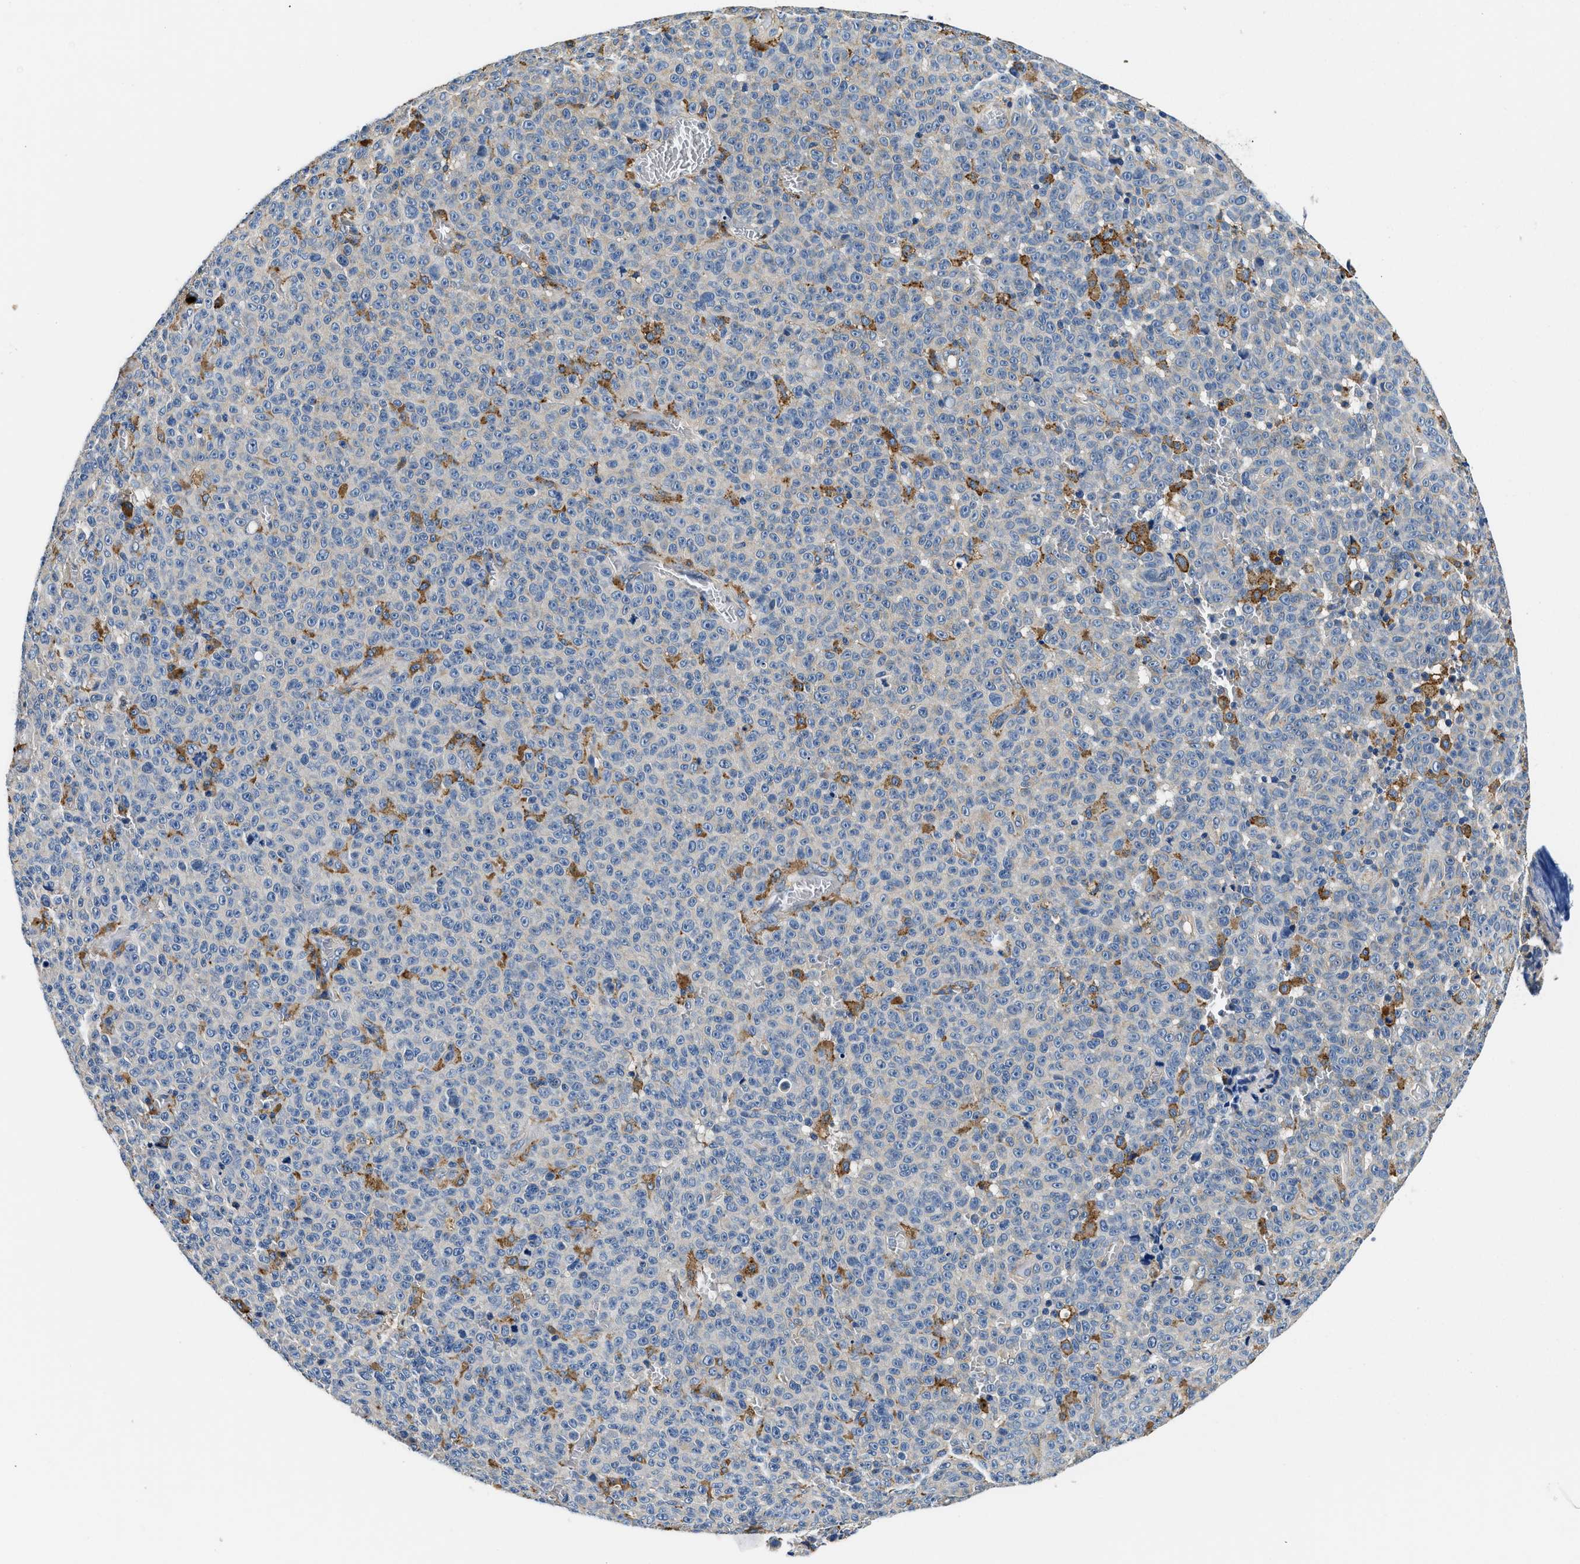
{"staining": {"intensity": "negative", "quantity": "none", "location": "none"}, "tissue": "melanoma", "cell_type": "Tumor cells", "image_type": "cancer", "snomed": [{"axis": "morphology", "description": "Malignant melanoma, NOS"}, {"axis": "topography", "description": "Skin"}], "caption": "The histopathology image exhibits no significant staining in tumor cells of malignant melanoma. The staining is performed using DAB brown chromogen with nuclei counter-stained in using hematoxylin.", "gene": "ZFAND3", "patient": {"sex": "female", "age": 82}}